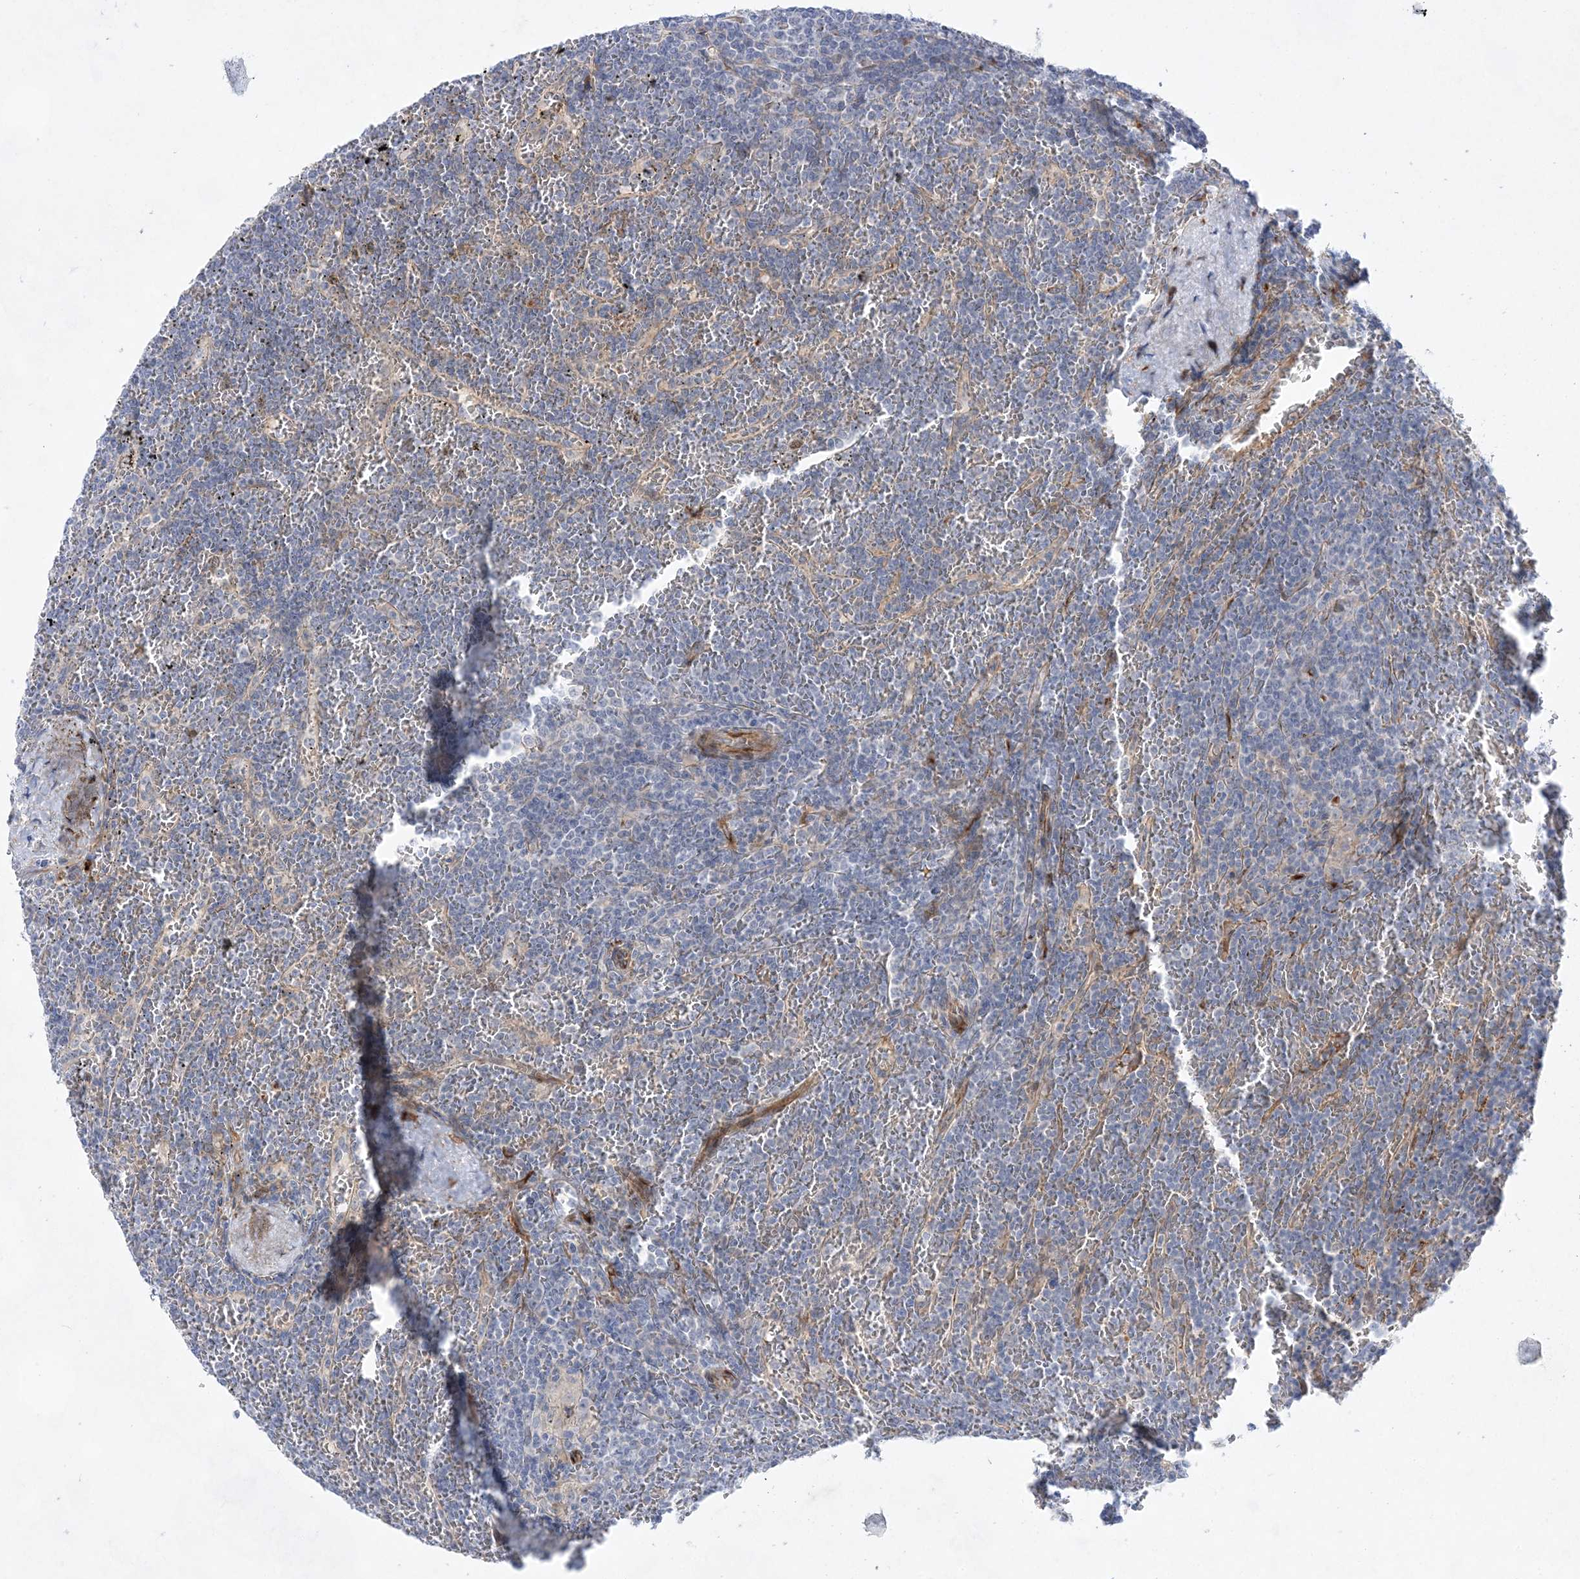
{"staining": {"intensity": "negative", "quantity": "none", "location": "none"}, "tissue": "lymphoma", "cell_type": "Tumor cells", "image_type": "cancer", "snomed": [{"axis": "morphology", "description": "Malignant lymphoma, non-Hodgkin's type, Low grade"}, {"axis": "topography", "description": "Spleen"}], "caption": "IHC photomicrograph of neoplastic tissue: human lymphoma stained with DAB displays no significant protein positivity in tumor cells.", "gene": "TMEM132B", "patient": {"sex": "female", "age": 19}}